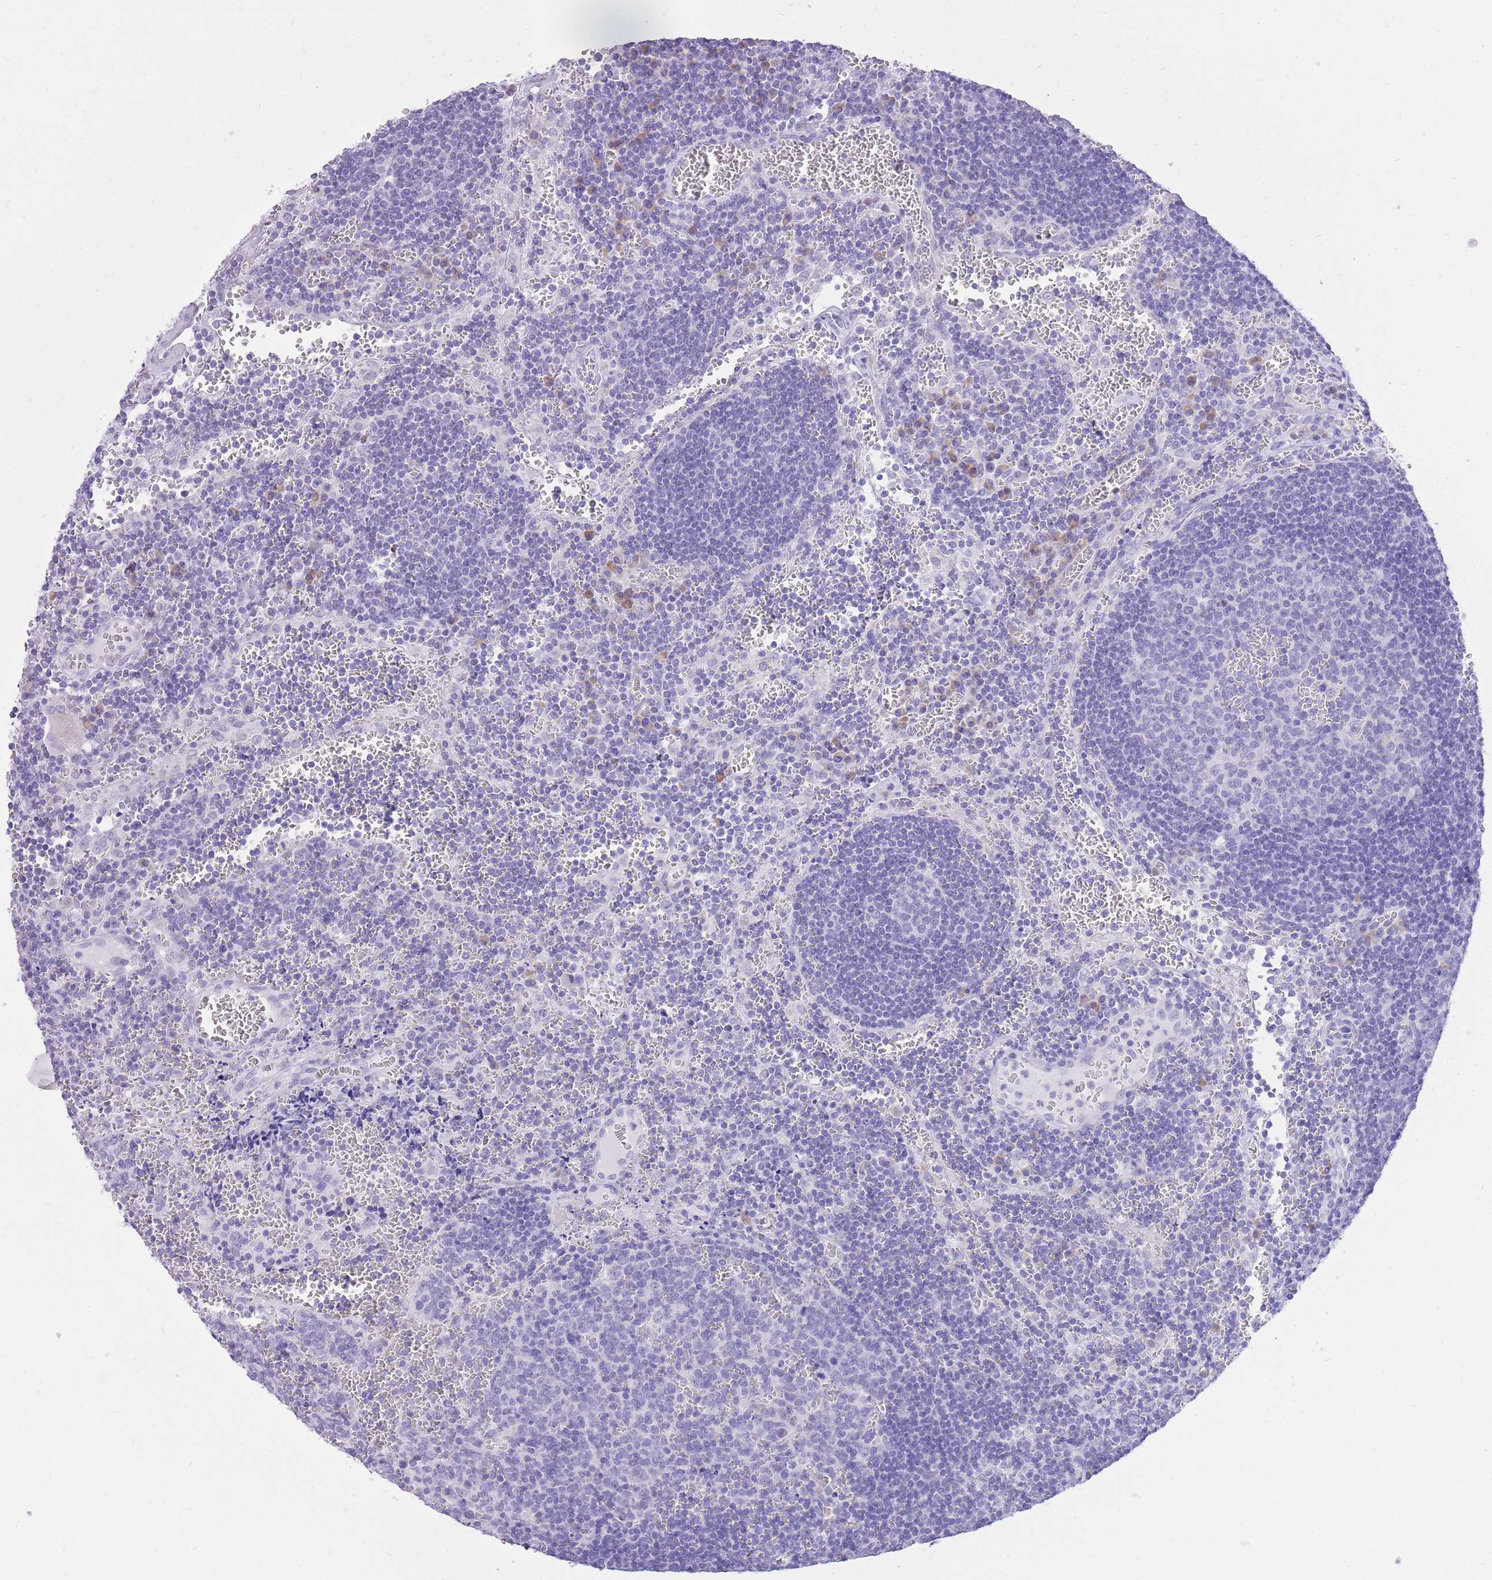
{"staining": {"intensity": "negative", "quantity": "none", "location": "none"}, "tissue": "lymph node", "cell_type": "Germinal center cells", "image_type": "normal", "snomed": [{"axis": "morphology", "description": "Normal tissue, NOS"}, {"axis": "topography", "description": "Lymph node"}], "caption": "Immunohistochemistry photomicrograph of normal lymph node: human lymph node stained with DAB reveals no significant protein staining in germinal center cells. Nuclei are stained in blue.", "gene": "SLC4A4", "patient": {"sex": "female", "age": 73}}